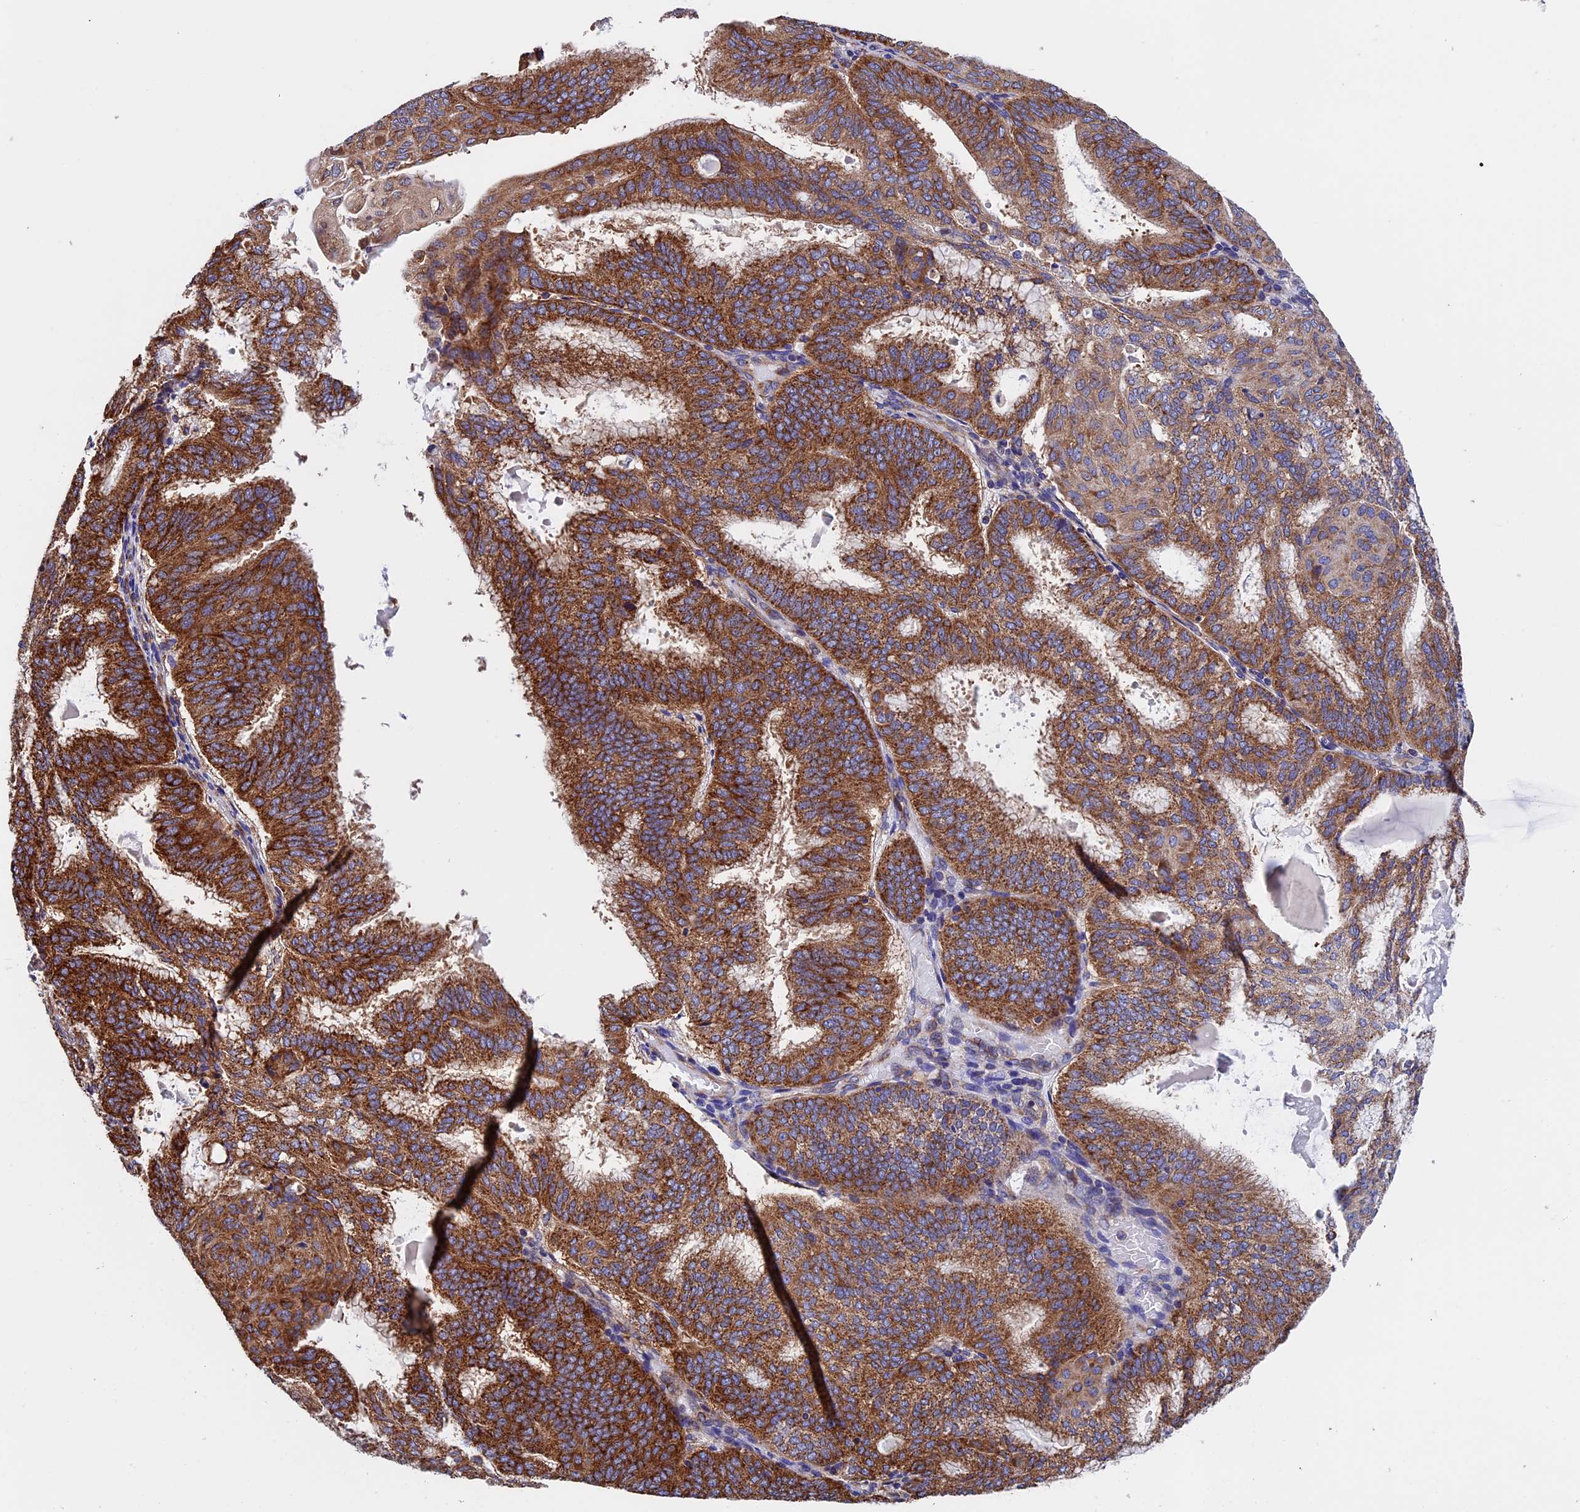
{"staining": {"intensity": "strong", "quantity": ">75%", "location": "cytoplasmic/membranous"}, "tissue": "endometrial cancer", "cell_type": "Tumor cells", "image_type": "cancer", "snomed": [{"axis": "morphology", "description": "Adenocarcinoma, NOS"}, {"axis": "topography", "description": "Endometrium"}], "caption": "This image demonstrates IHC staining of endometrial adenocarcinoma, with high strong cytoplasmic/membranous staining in approximately >75% of tumor cells.", "gene": "SLC9A5", "patient": {"sex": "female", "age": 49}}